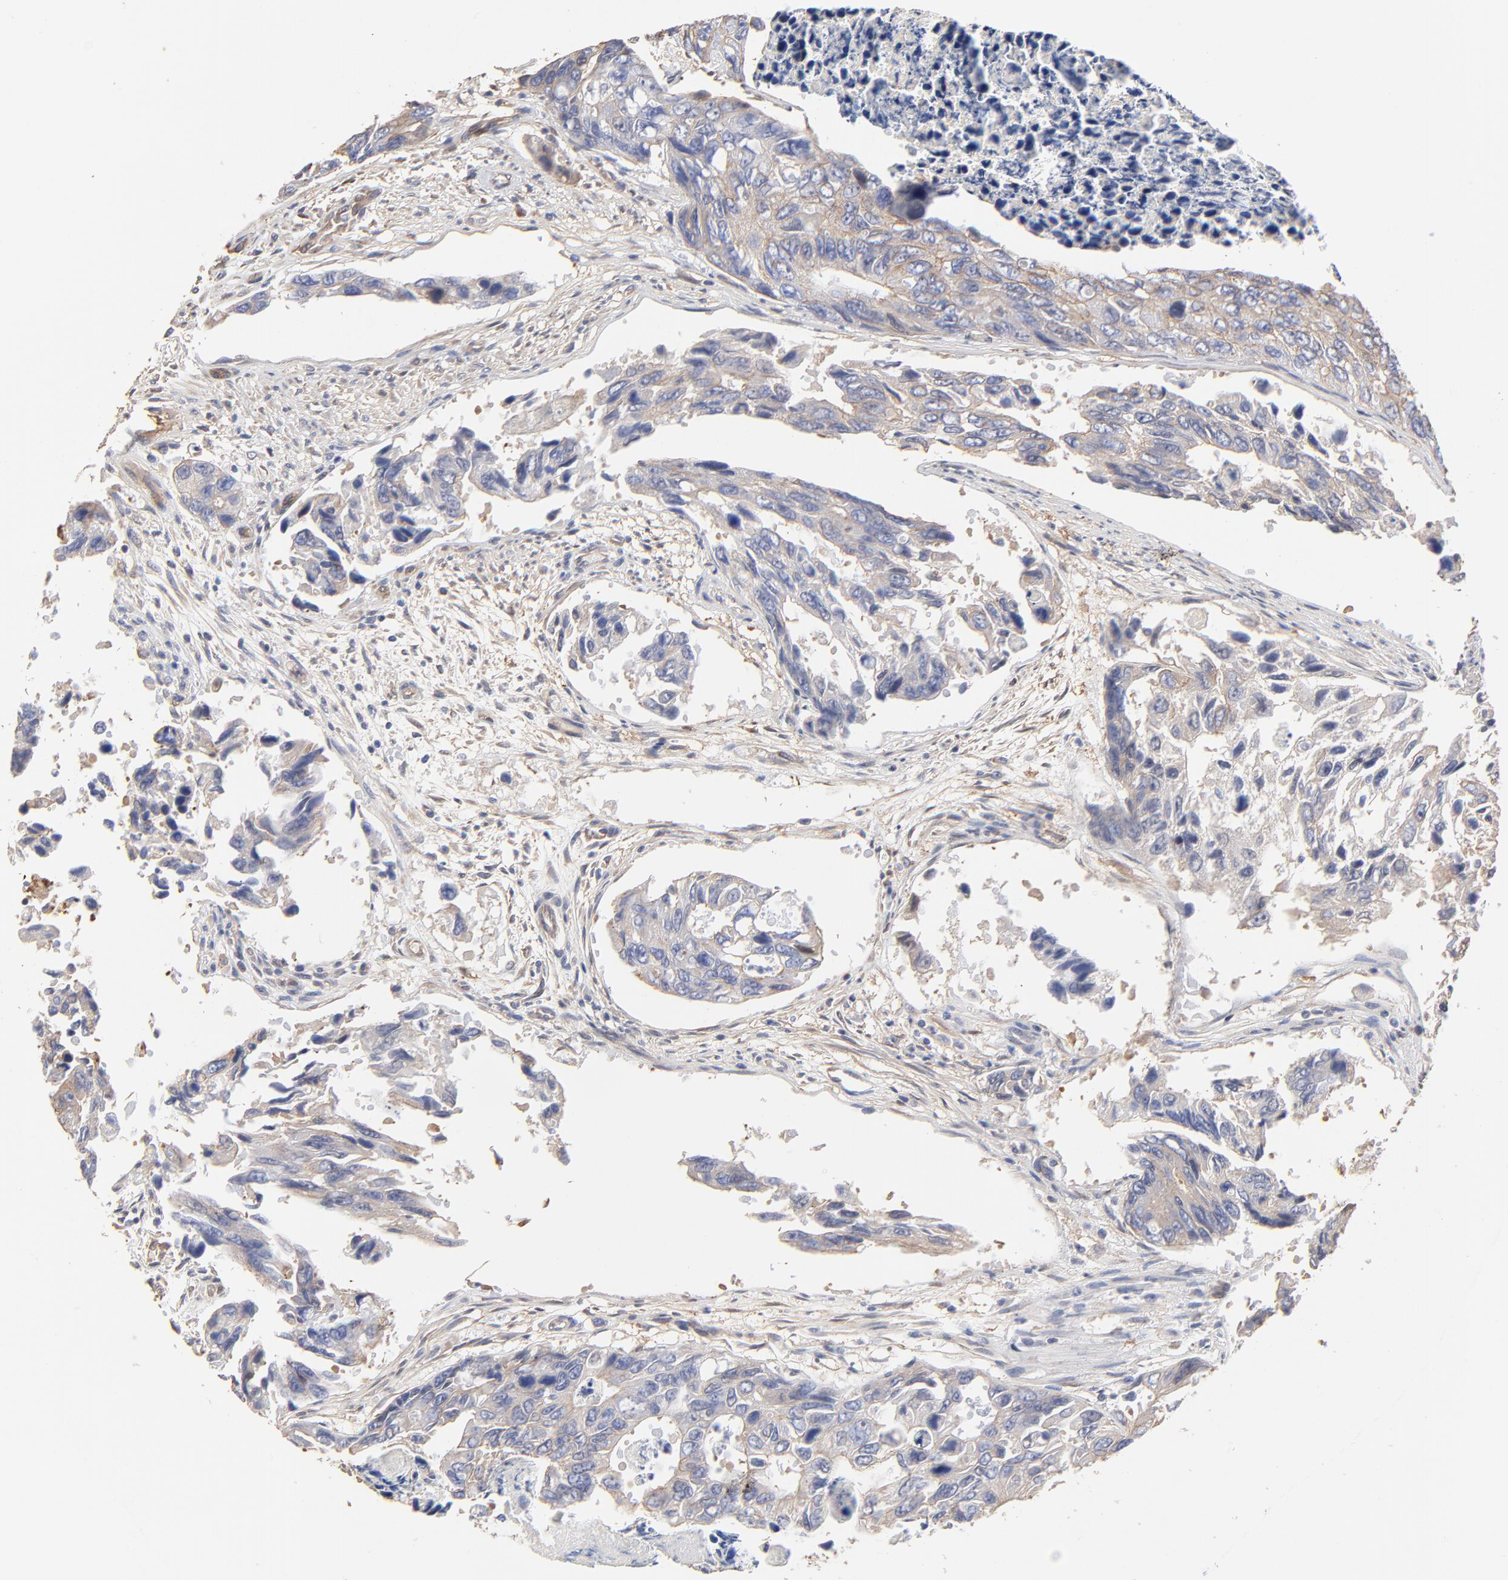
{"staining": {"intensity": "weak", "quantity": ">75%", "location": "cytoplasmic/membranous"}, "tissue": "colorectal cancer", "cell_type": "Tumor cells", "image_type": "cancer", "snomed": [{"axis": "morphology", "description": "Adenocarcinoma, NOS"}, {"axis": "topography", "description": "Colon"}], "caption": "Adenocarcinoma (colorectal) tissue exhibits weak cytoplasmic/membranous staining in about >75% of tumor cells (DAB (3,3'-diaminobenzidine) IHC, brown staining for protein, blue staining for nuclei).", "gene": "LRCH2", "patient": {"sex": "female", "age": 86}}